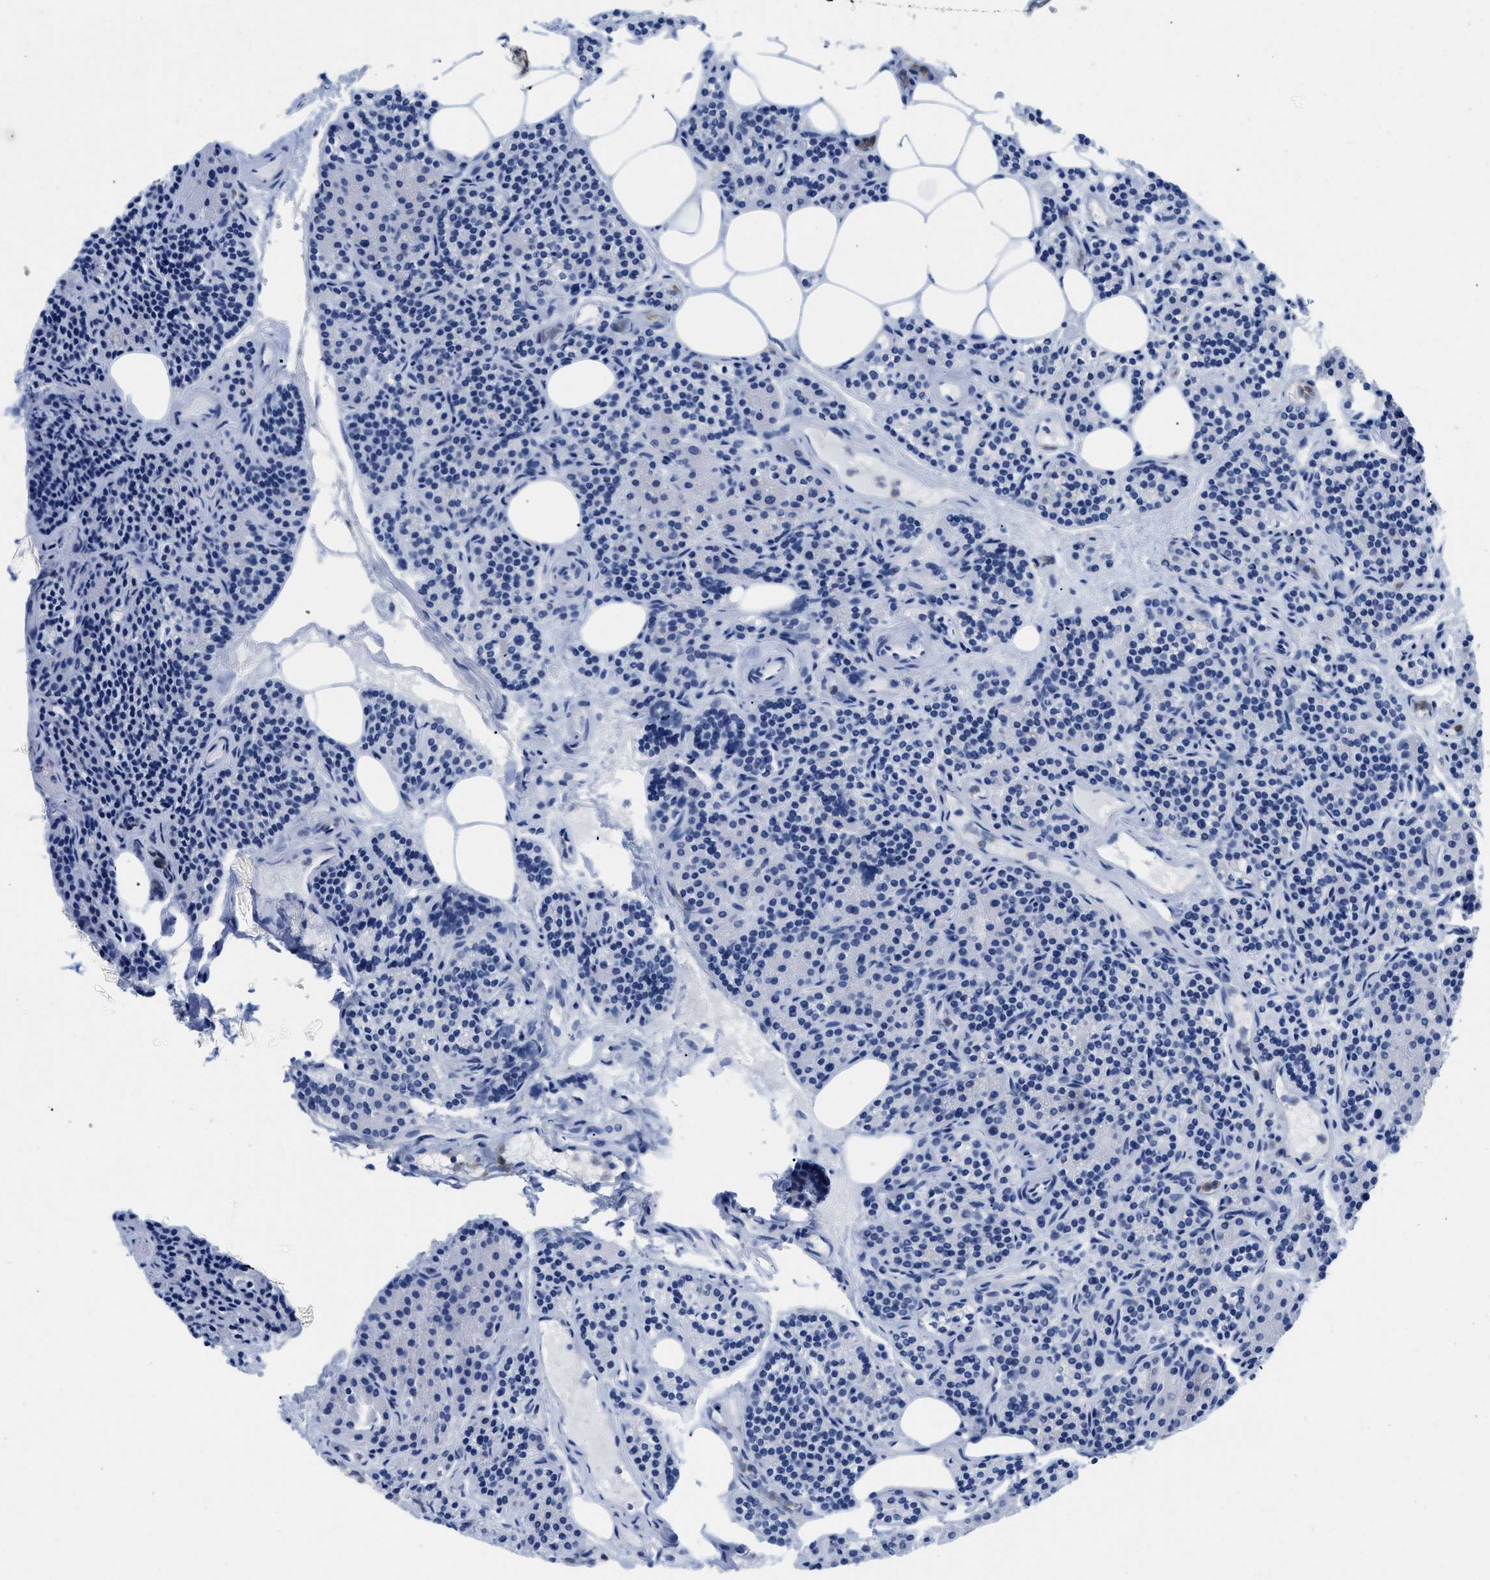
{"staining": {"intensity": "negative", "quantity": "none", "location": "none"}, "tissue": "parathyroid gland", "cell_type": "Glandular cells", "image_type": "normal", "snomed": [{"axis": "morphology", "description": "Normal tissue, NOS"}, {"axis": "morphology", "description": "Adenoma, NOS"}, {"axis": "topography", "description": "Parathyroid gland"}], "caption": "Parathyroid gland was stained to show a protein in brown. There is no significant expression in glandular cells.", "gene": "CR1", "patient": {"sex": "female", "age": 74}}